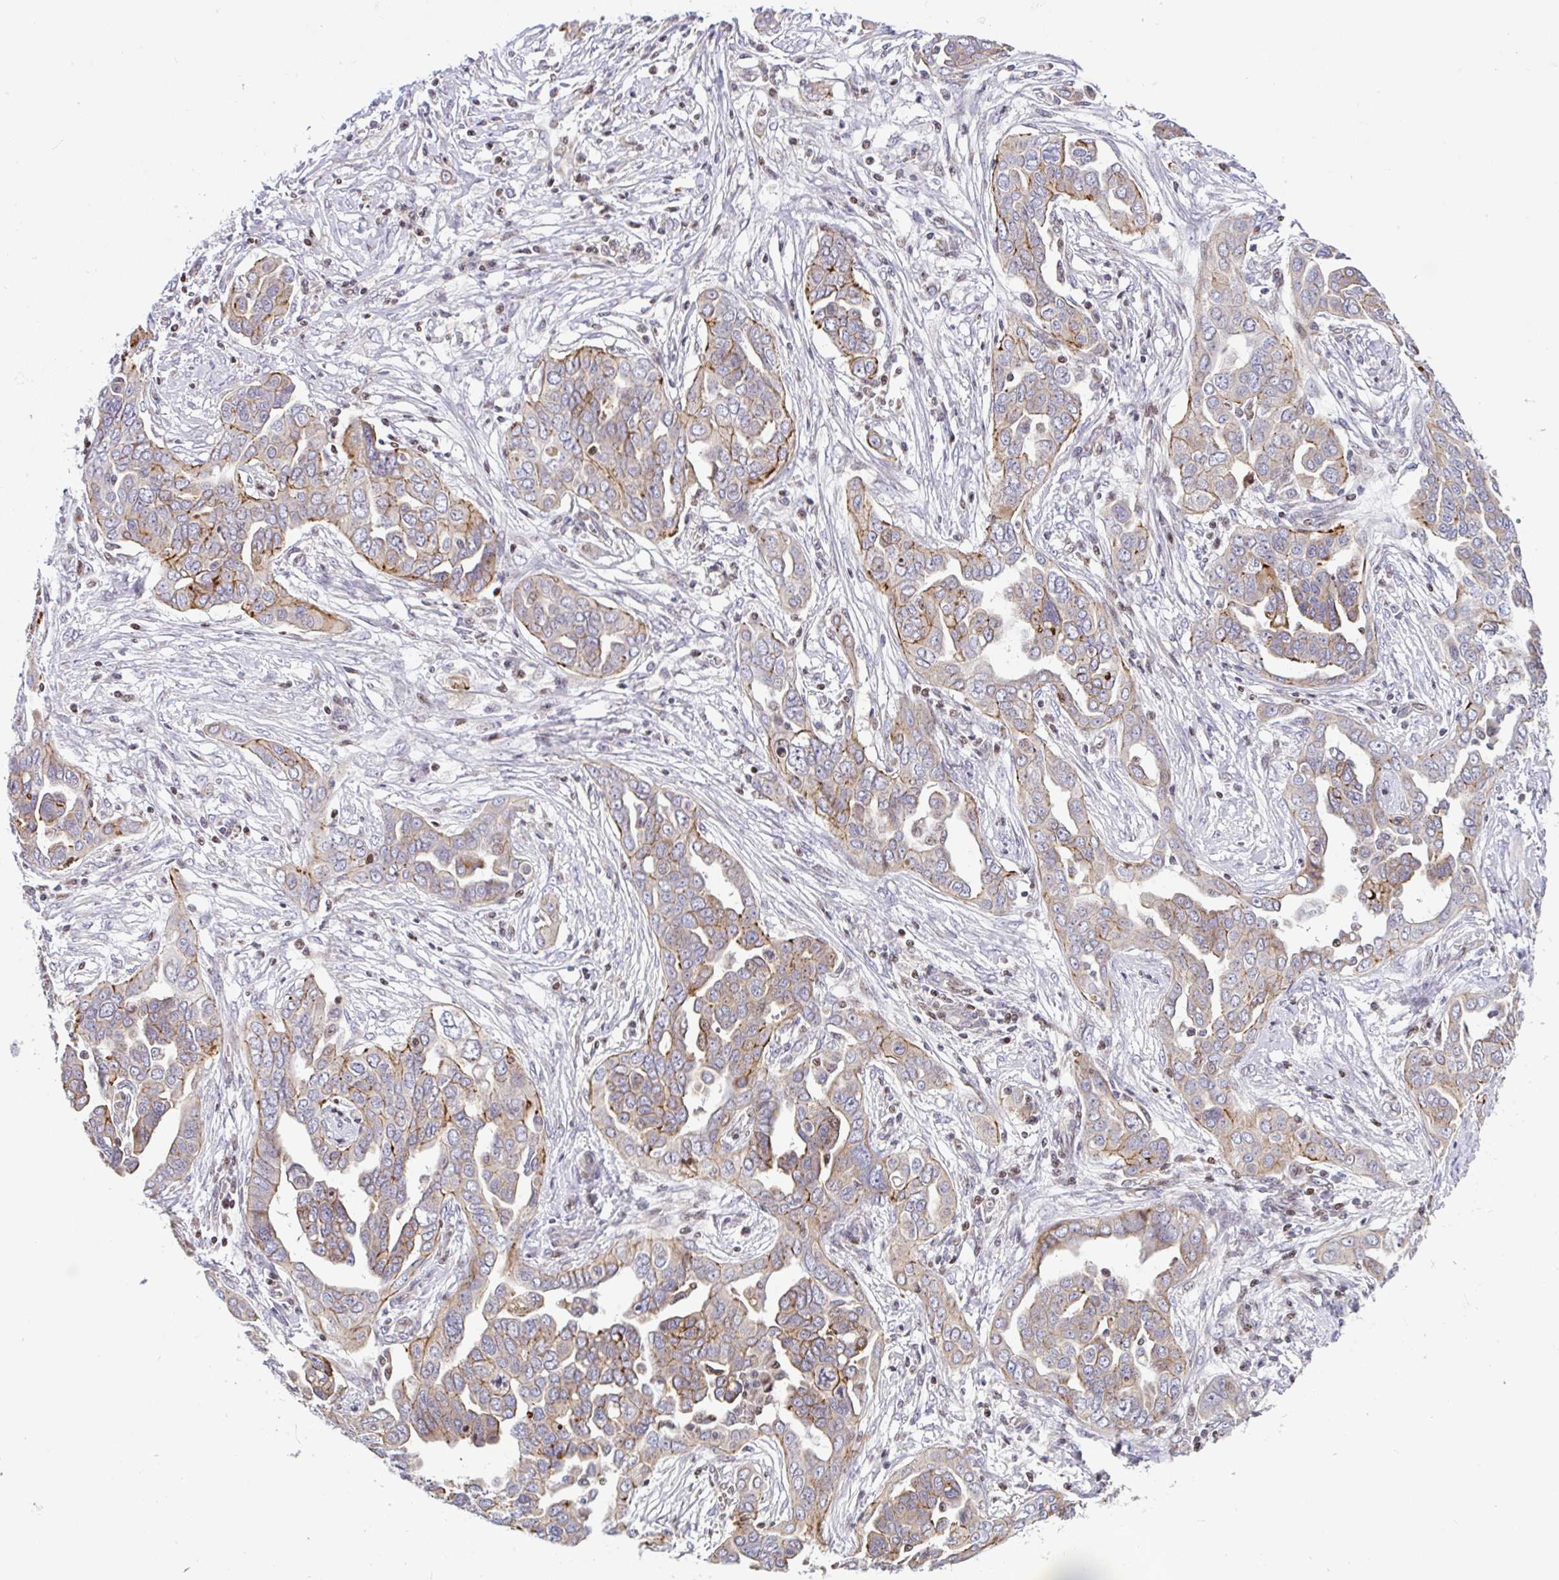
{"staining": {"intensity": "strong", "quantity": "25%-75%", "location": "cytoplasmic/membranous"}, "tissue": "ovarian cancer", "cell_type": "Tumor cells", "image_type": "cancer", "snomed": [{"axis": "morphology", "description": "Cystadenocarcinoma, serous, NOS"}, {"axis": "topography", "description": "Ovary"}], "caption": "IHC image of neoplastic tissue: ovarian serous cystadenocarcinoma stained using immunohistochemistry (IHC) exhibits high levels of strong protein expression localized specifically in the cytoplasmic/membranous of tumor cells, appearing as a cytoplasmic/membranous brown color.", "gene": "FIGNL1", "patient": {"sex": "female", "age": 59}}